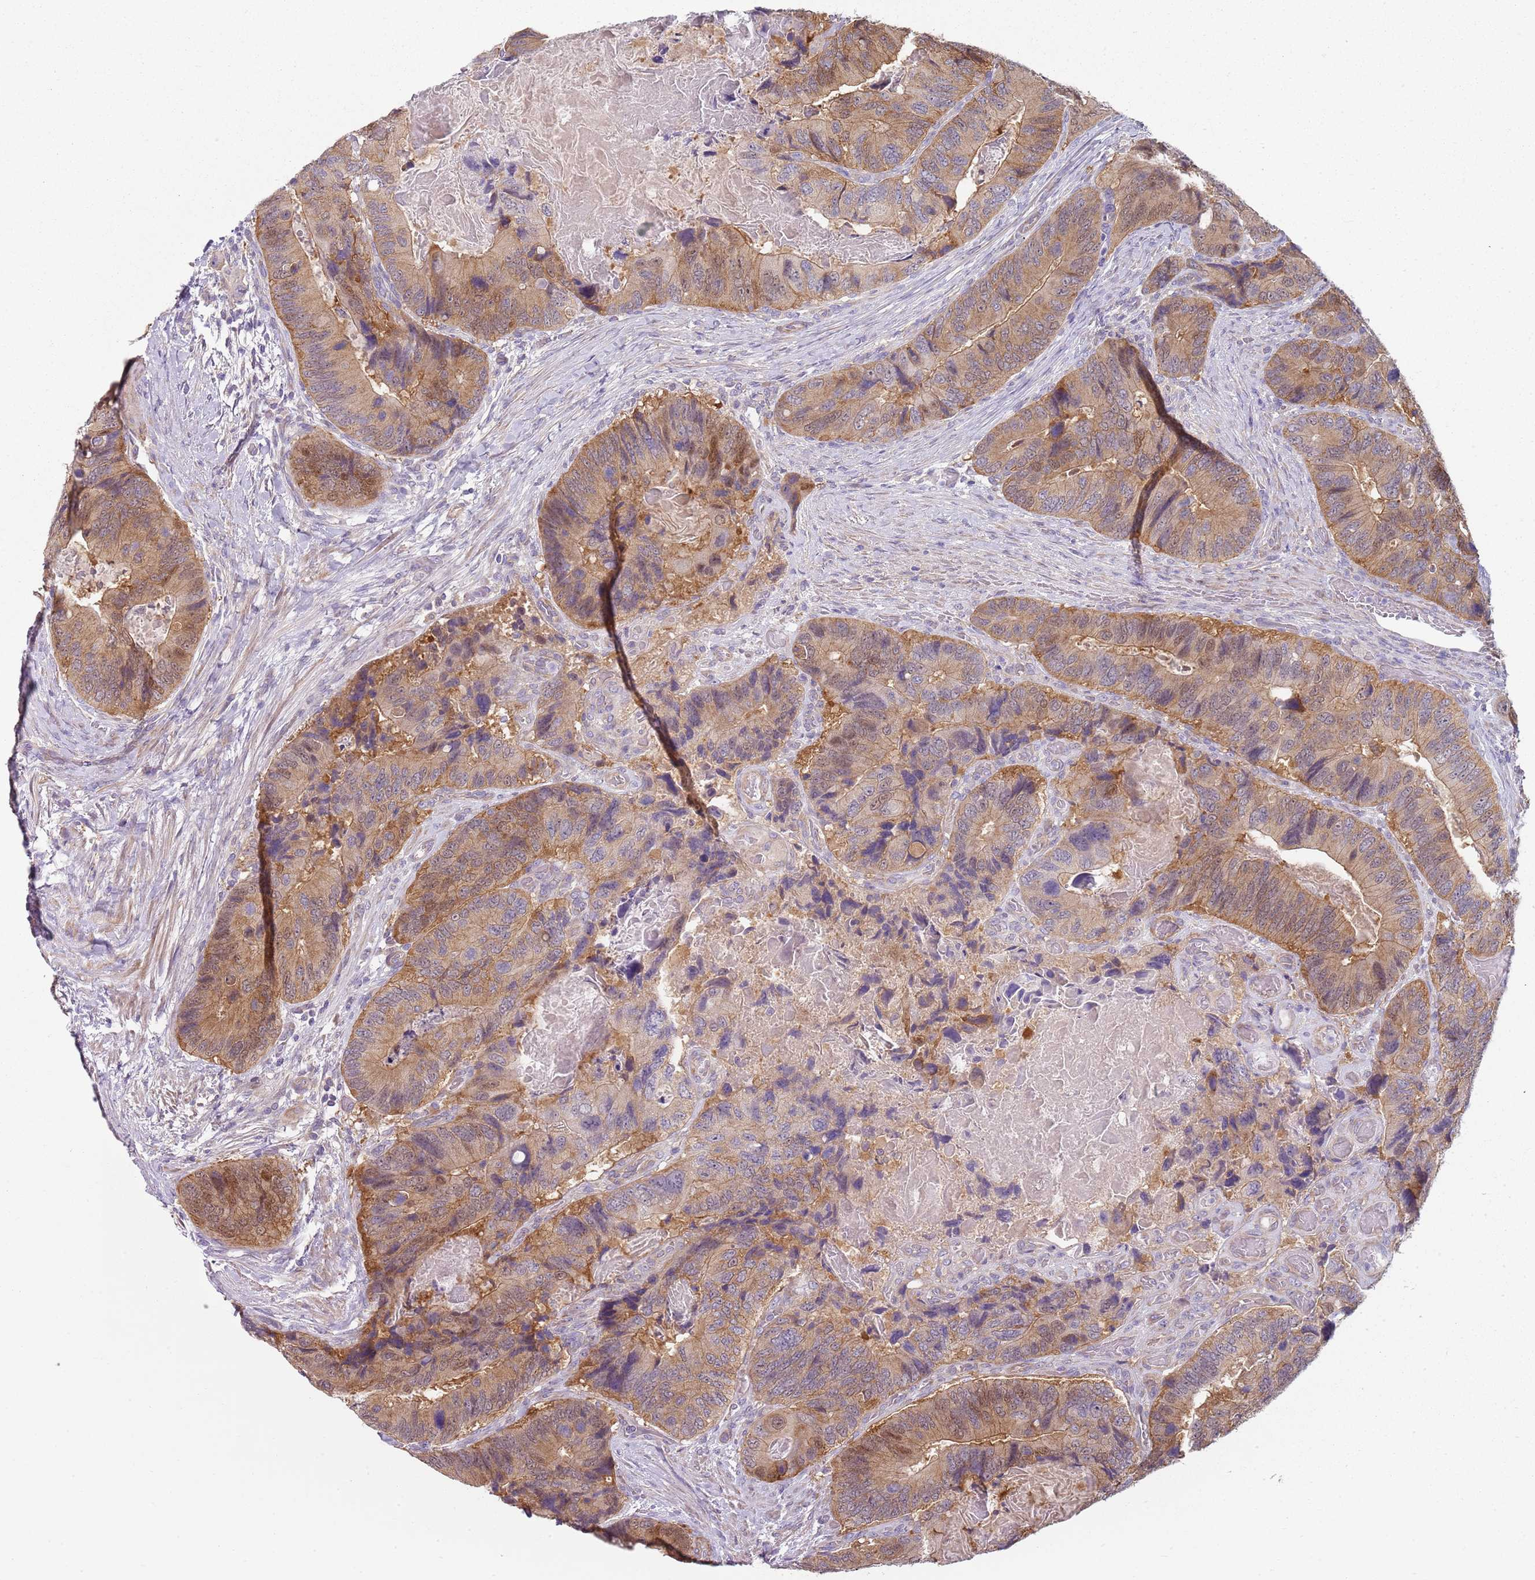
{"staining": {"intensity": "moderate", "quantity": ">75%", "location": "cytoplasmic/membranous"}, "tissue": "colorectal cancer", "cell_type": "Tumor cells", "image_type": "cancer", "snomed": [{"axis": "morphology", "description": "Adenocarcinoma, NOS"}, {"axis": "topography", "description": "Colon"}], "caption": "Immunohistochemical staining of human colorectal cancer demonstrates moderate cytoplasmic/membranous protein positivity in approximately >75% of tumor cells. The staining was performed using DAB (3,3'-diaminobenzidine), with brown indicating positive protein expression. Nuclei are stained blue with hematoxylin.", "gene": "SLC26A6", "patient": {"sex": "male", "age": 84}}